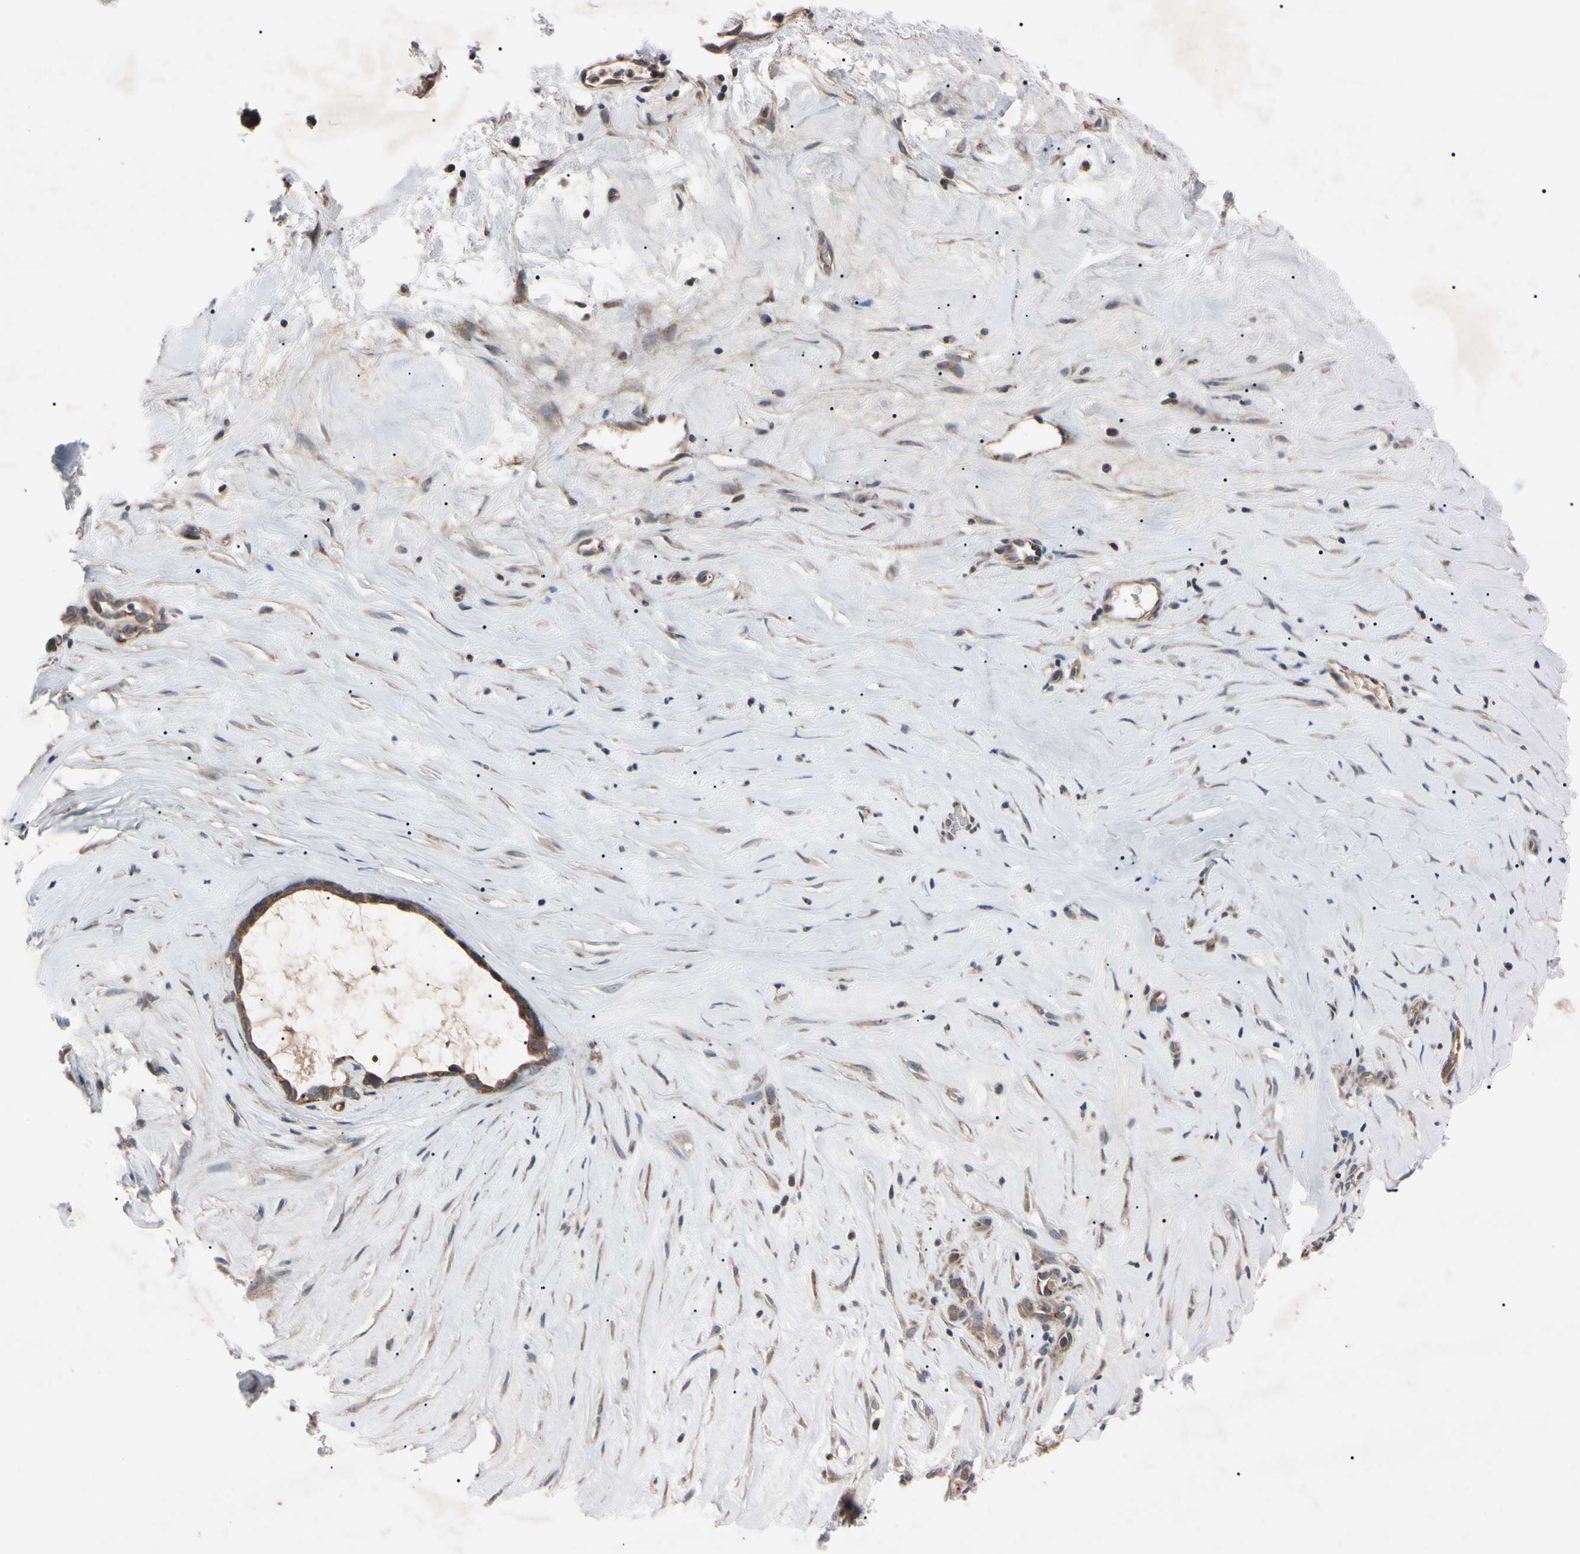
{"staining": {"intensity": "weak", "quantity": ">75%", "location": "cytoplasmic/membranous"}, "tissue": "liver cancer", "cell_type": "Tumor cells", "image_type": "cancer", "snomed": [{"axis": "morphology", "description": "Cholangiocarcinoma"}, {"axis": "topography", "description": "Liver"}], "caption": "Liver cancer stained for a protein reveals weak cytoplasmic/membranous positivity in tumor cells. Using DAB (3,3'-diaminobenzidine) (brown) and hematoxylin (blue) stains, captured at high magnification using brightfield microscopy.", "gene": "TNFRSF1A", "patient": {"sex": "female", "age": 65}}